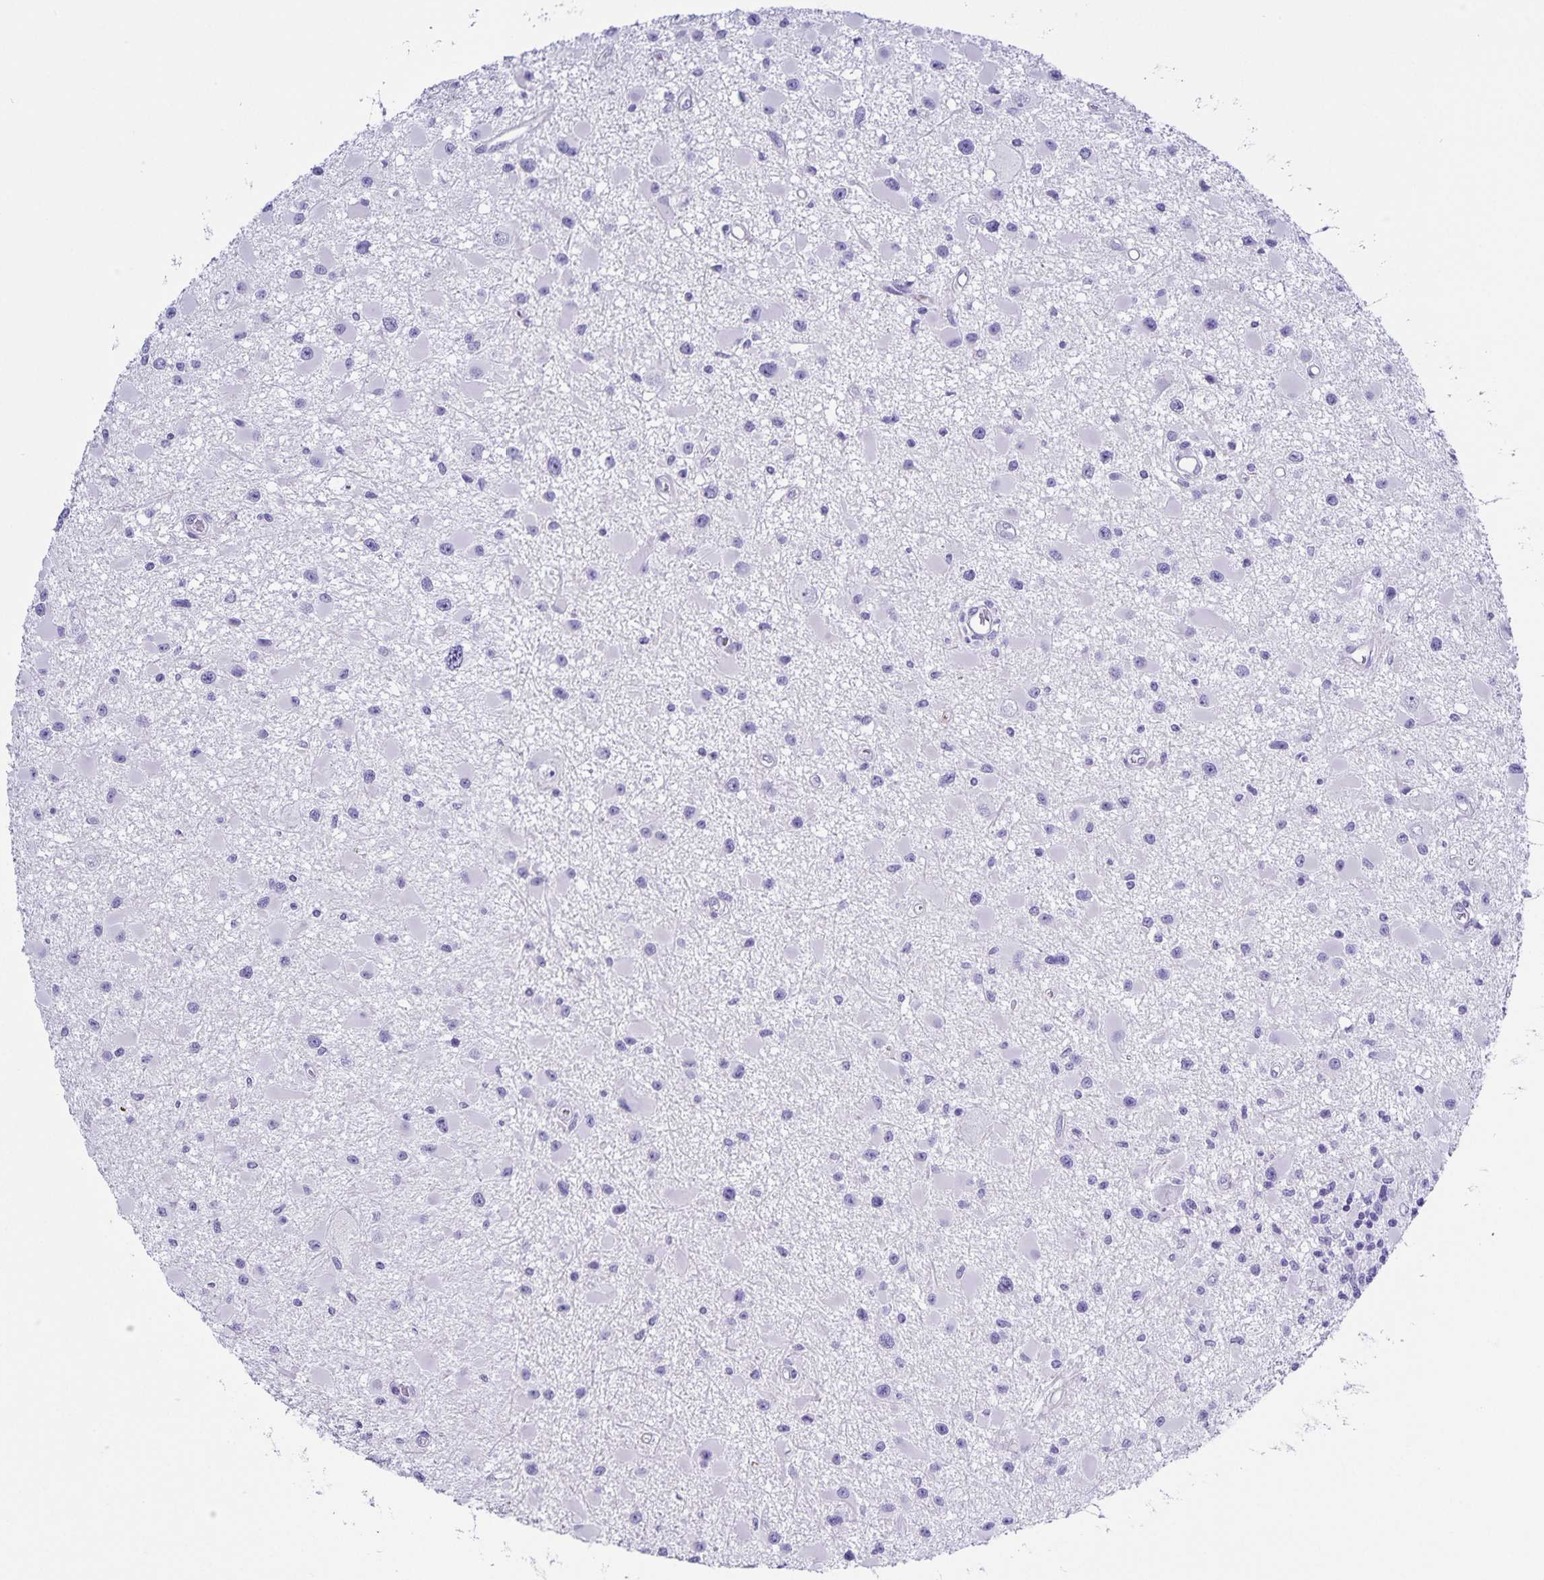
{"staining": {"intensity": "negative", "quantity": "none", "location": "none"}, "tissue": "glioma", "cell_type": "Tumor cells", "image_type": "cancer", "snomed": [{"axis": "morphology", "description": "Glioma, malignant, High grade"}, {"axis": "topography", "description": "Brain"}], "caption": "Histopathology image shows no significant protein expression in tumor cells of malignant glioma (high-grade).", "gene": "UBQLN3", "patient": {"sex": "male", "age": 54}}